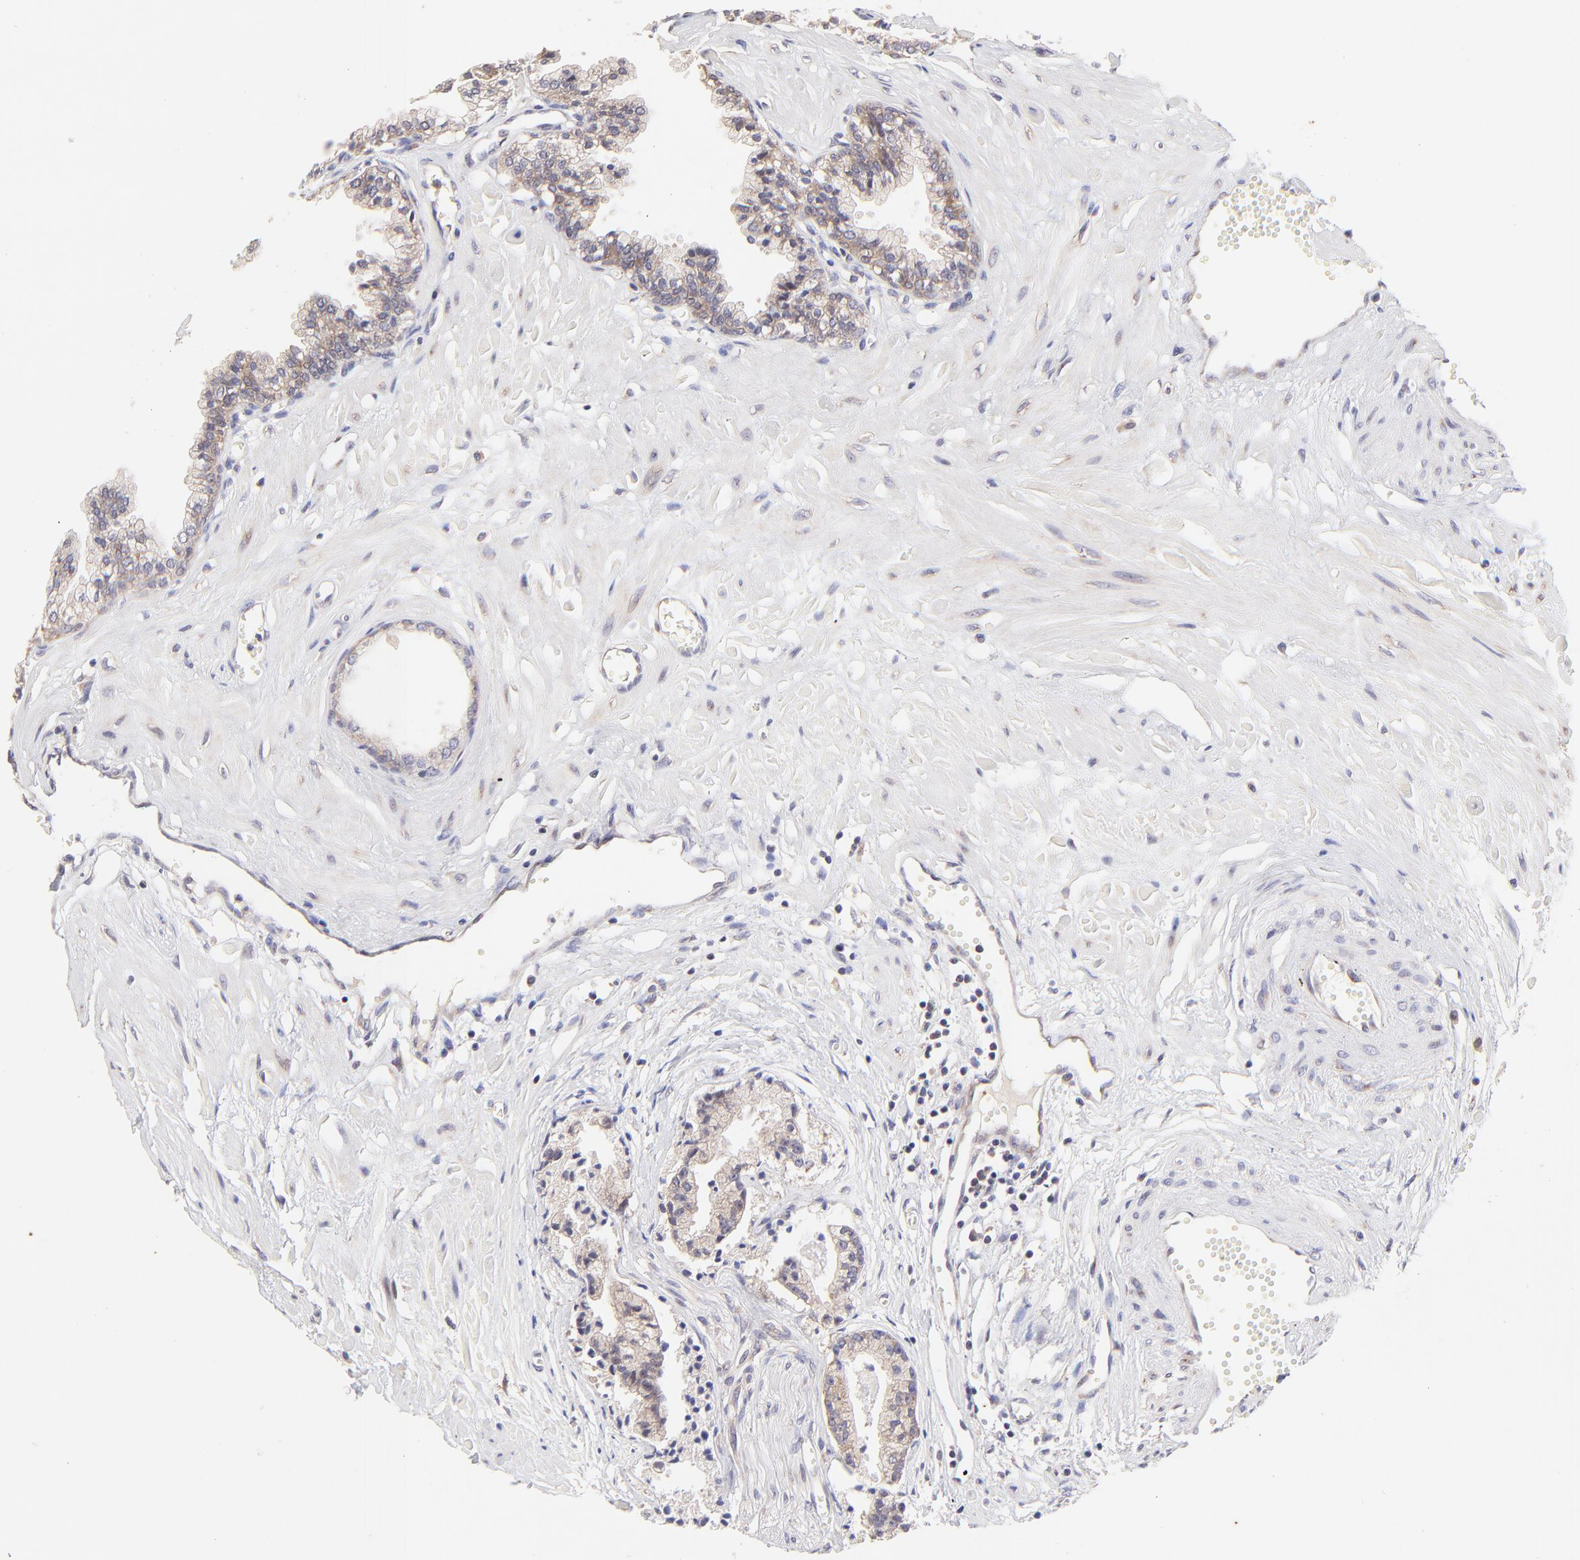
{"staining": {"intensity": "weak", "quantity": ">75%", "location": "cytoplasmic/membranous"}, "tissue": "prostate cancer", "cell_type": "Tumor cells", "image_type": "cancer", "snomed": [{"axis": "morphology", "description": "Adenocarcinoma, High grade"}, {"axis": "topography", "description": "Prostate"}], "caption": "The image shows immunohistochemical staining of prostate cancer. There is weak cytoplasmic/membranous expression is identified in about >75% of tumor cells. (IHC, brightfield microscopy, high magnification).", "gene": "TNRC6B", "patient": {"sex": "male", "age": 56}}